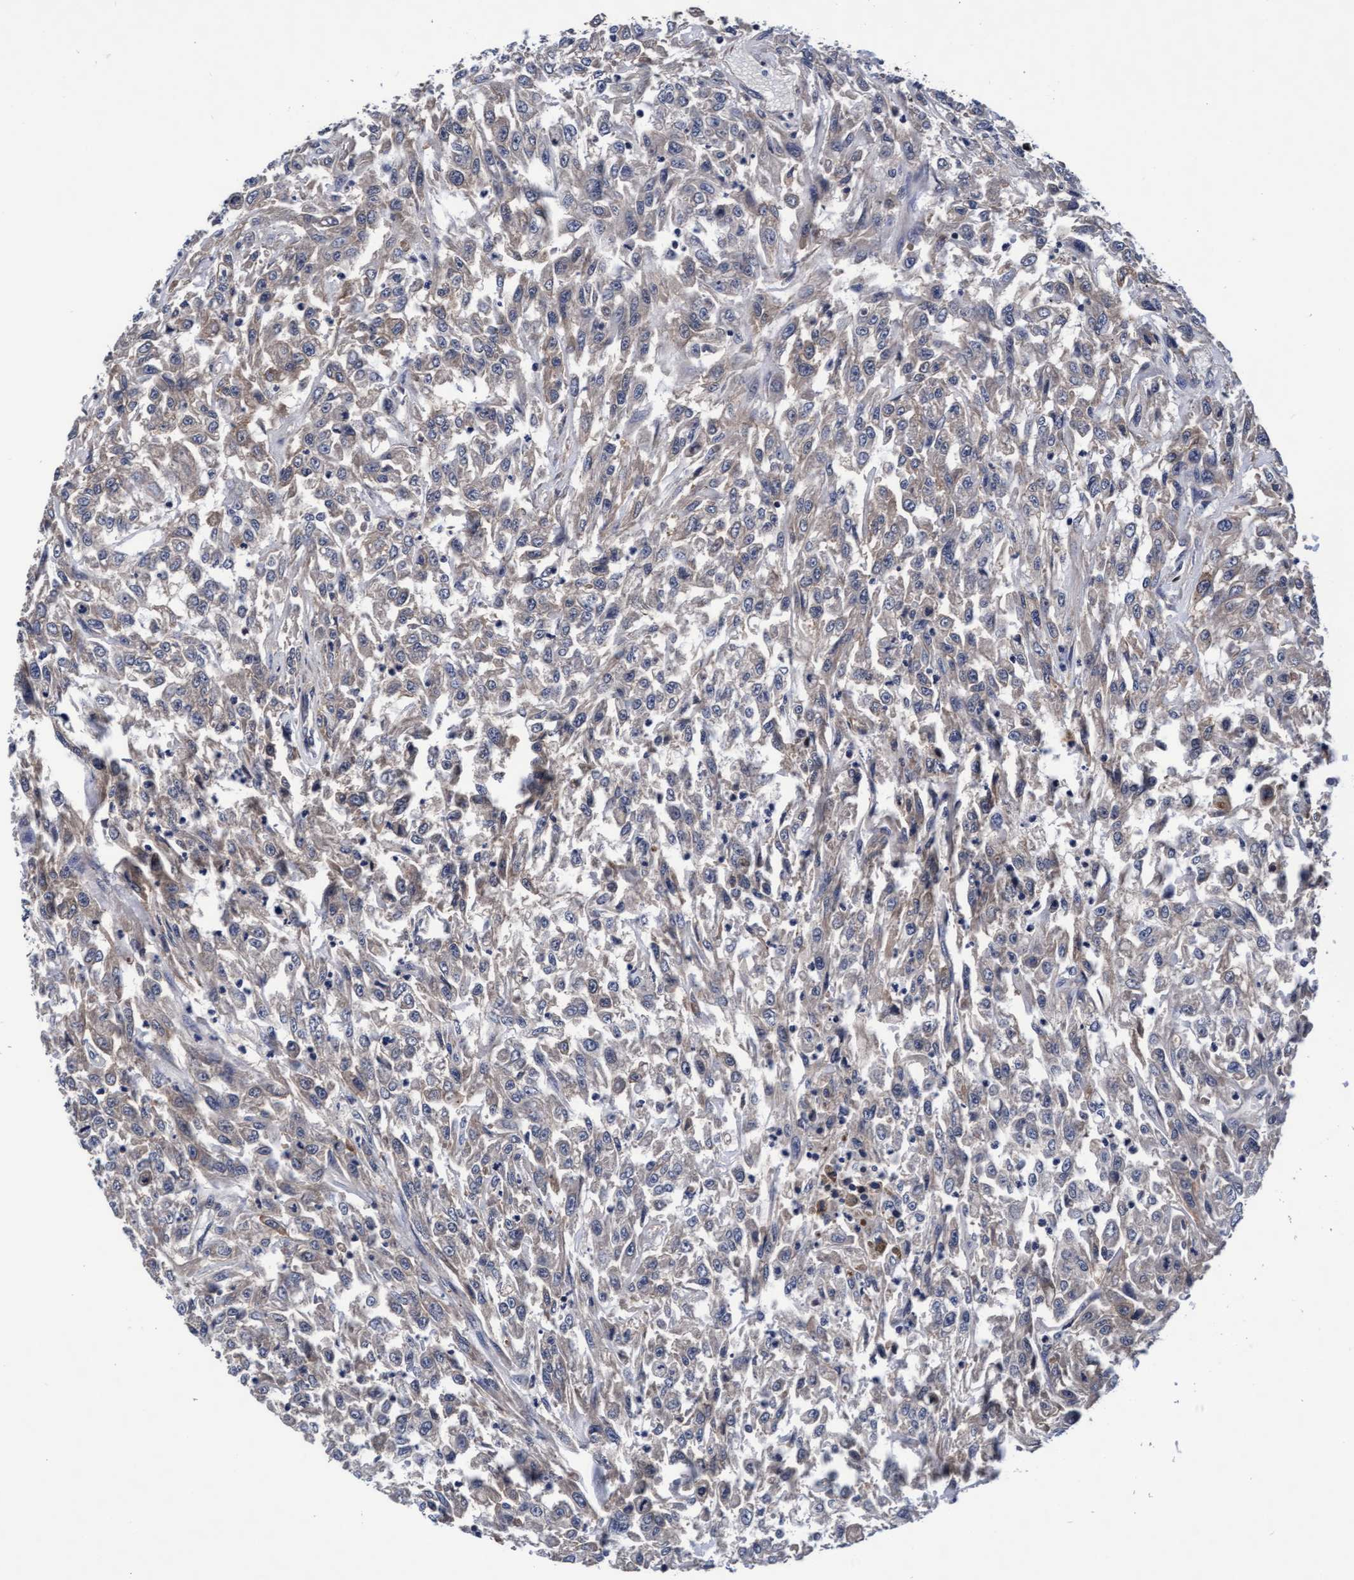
{"staining": {"intensity": "weak", "quantity": "<25%", "location": "cytoplasmic/membranous"}, "tissue": "urothelial cancer", "cell_type": "Tumor cells", "image_type": "cancer", "snomed": [{"axis": "morphology", "description": "Urothelial carcinoma, High grade"}, {"axis": "topography", "description": "Urinary bladder"}], "caption": "Immunohistochemical staining of human urothelial cancer demonstrates no significant expression in tumor cells.", "gene": "EFCAB13", "patient": {"sex": "male", "age": 46}}